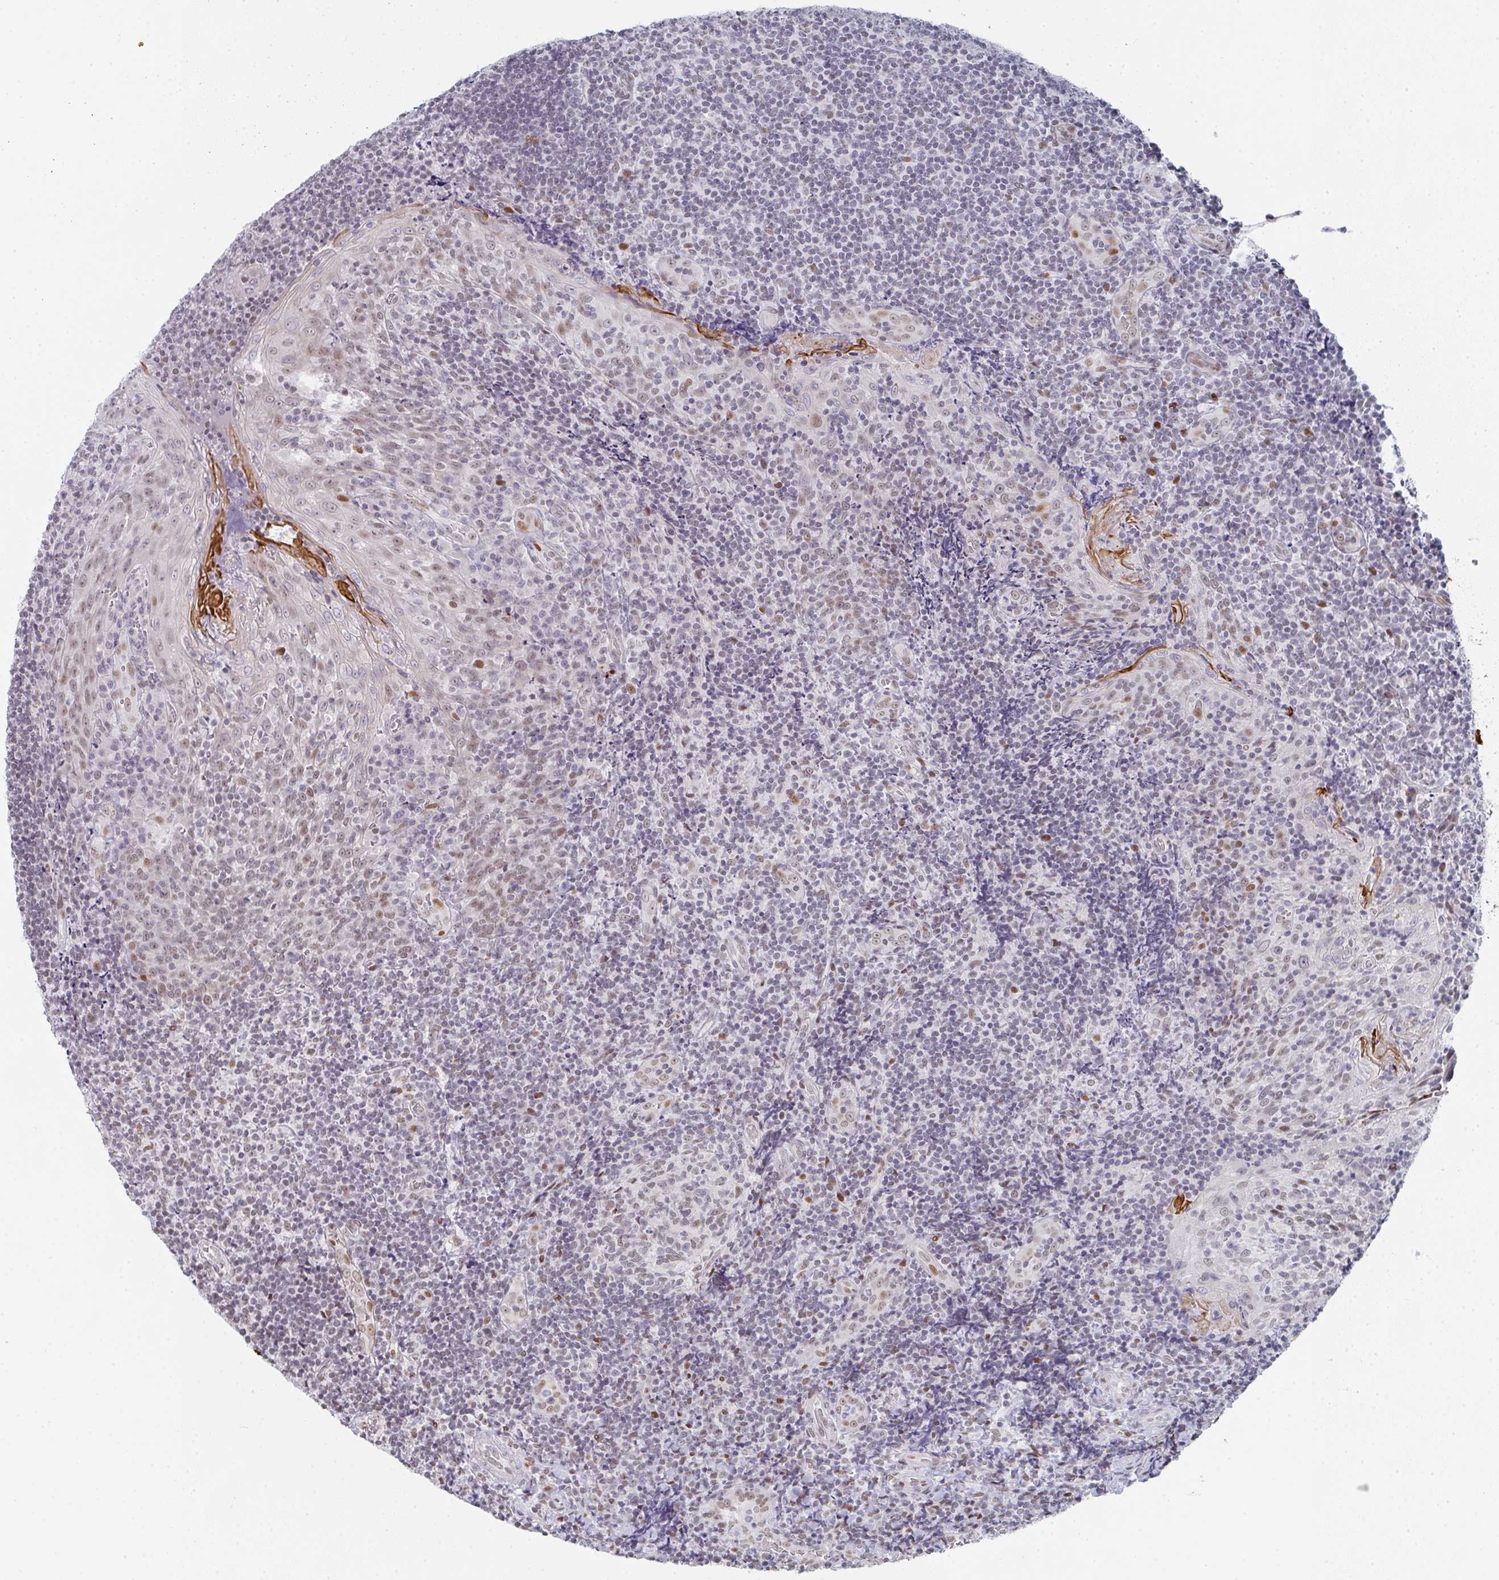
{"staining": {"intensity": "weak", "quantity": "25%-75%", "location": "nuclear"}, "tissue": "tonsil", "cell_type": "Germinal center cells", "image_type": "normal", "snomed": [{"axis": "morphology", "description": "Normal tissue, NOS"}, {"axis": "topography", "description": "Tonsil"}], "caption": "Immunohistochemistry (IHC) staining of unremarkable tonsil, which exhibits low levels of weak nuclear expression in about 25%-75% of germinal center cells indicating weak nuclear protein expression. The staining was performed using DAB (brown) for protein detection and nuclei were counterstained in hematoxylin (blue).", "gene": "POU2AF2", "patient": {"sex": "male", "age": 17}}